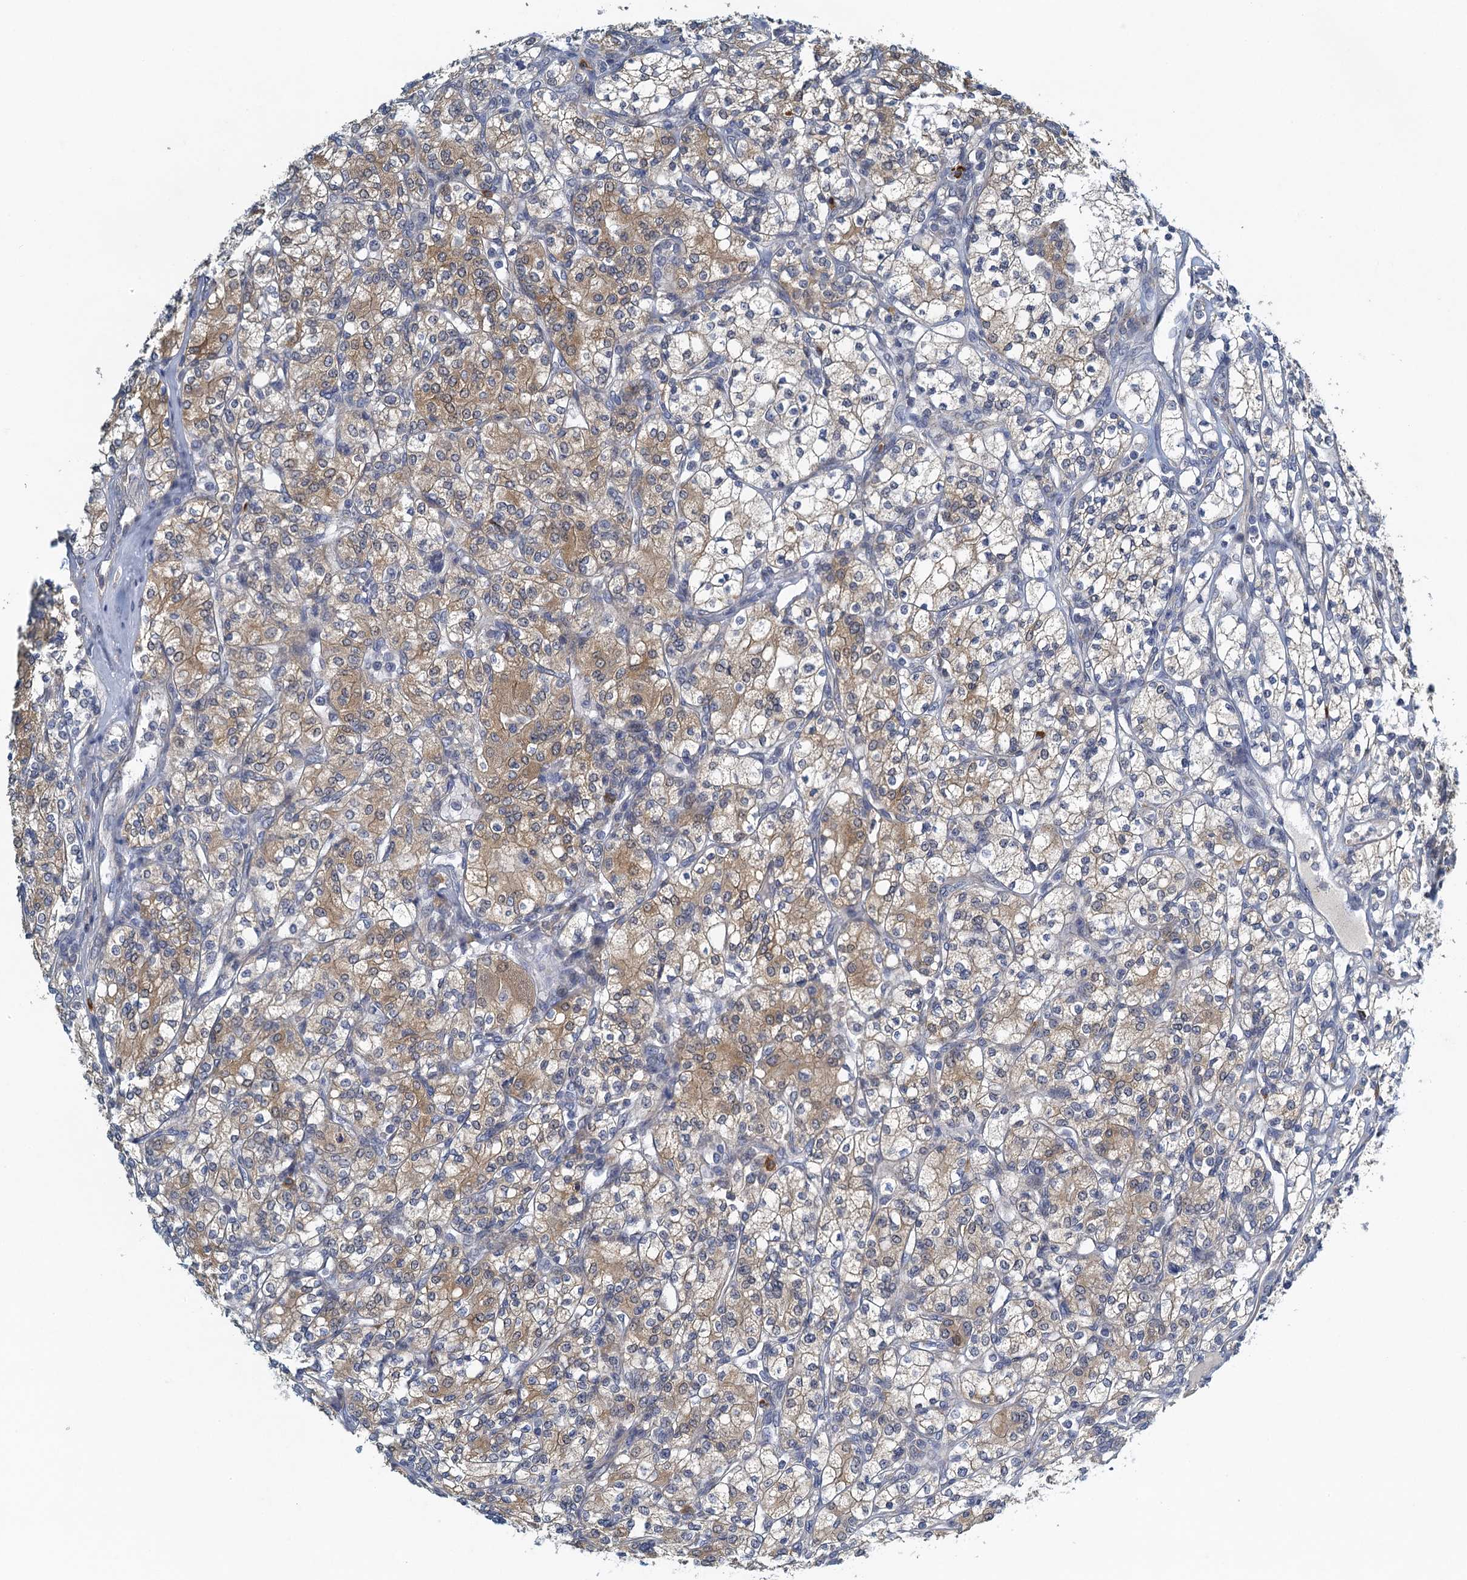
{"staining": {"intensity": "moderate", "quantity": "25%-75%", "location": "cytoplasmic/membranous"}, "tissue": "renal cancer", "cell_type": "Tumor cells", "image_type": "cancer", "snomed": [{"axis": "morphology", "description": "Adenocarcinoma, NOS"}, {"axis": "topography", "description": "Kidney"}], "caption": "Renal adenocarcinoma stained for a protein shows moderate cytoplasmic/membranous positivity in tumor cells. (IHC, brightfield microscopy, high magnification).", "gene": "ALG2", "patient": {"sex": "male", "age": 77}}